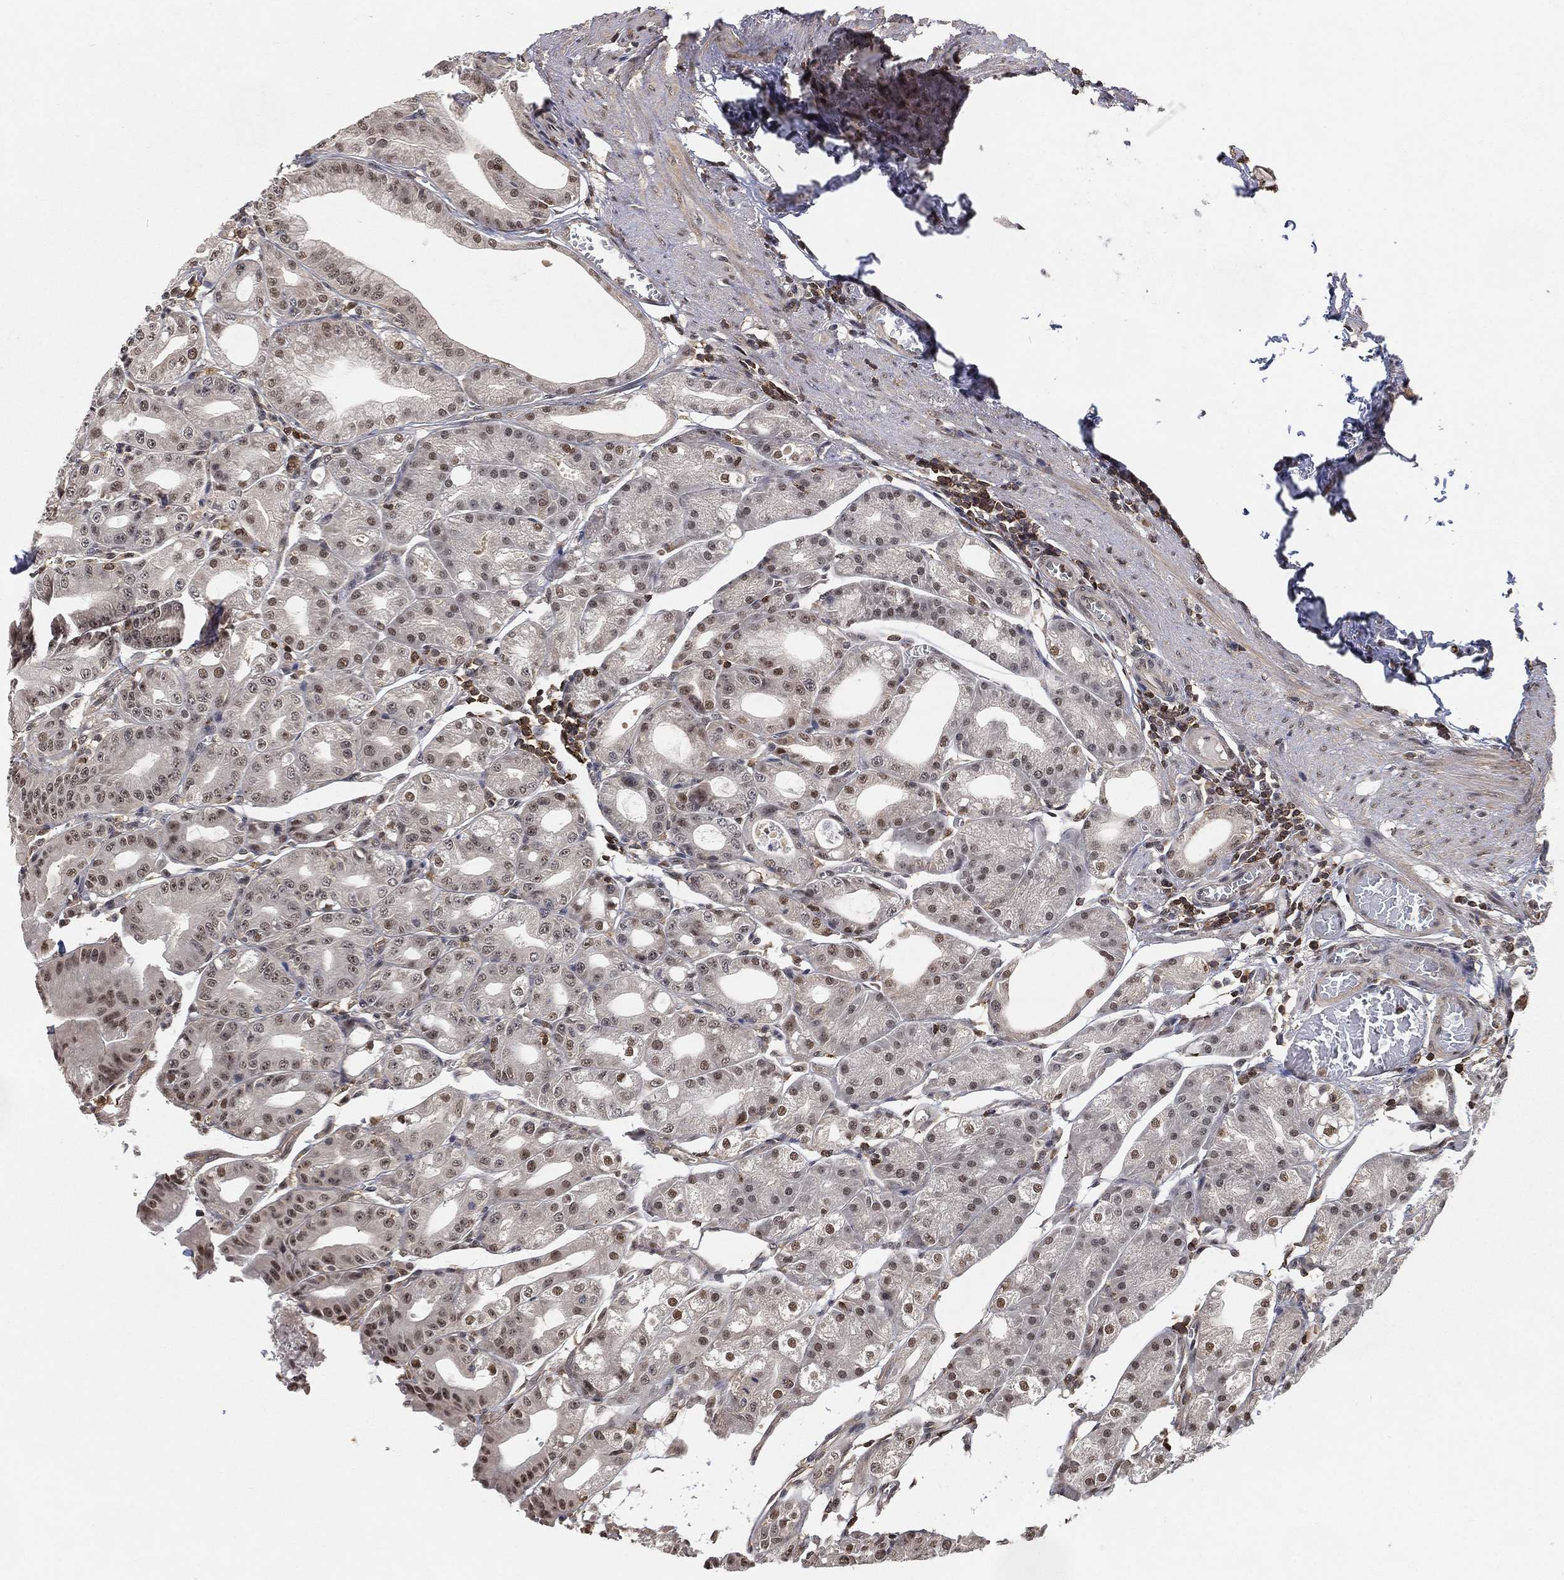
{"staining": {"intensity": "moderate", "quantity": "25%-75%", "location": "nuclear"}, "tissue": "stomach", "cell_type": "Glandular cells", "image_type": "normal", "snomed": [{"axis": "morphology", "description": "Normal tissue, NOS"}, {"axis": "topography", "description": "Stomach"}], "caption": "Immunohistochemistry photomicrograph of normal stomach stained for a protein (brown), which demonstrates medium levels of moderate nuclear expression in approximately 25%-75% of glandular cells.", "gene": "WDR26", "patient": {"sex": "male", "age": 71}}